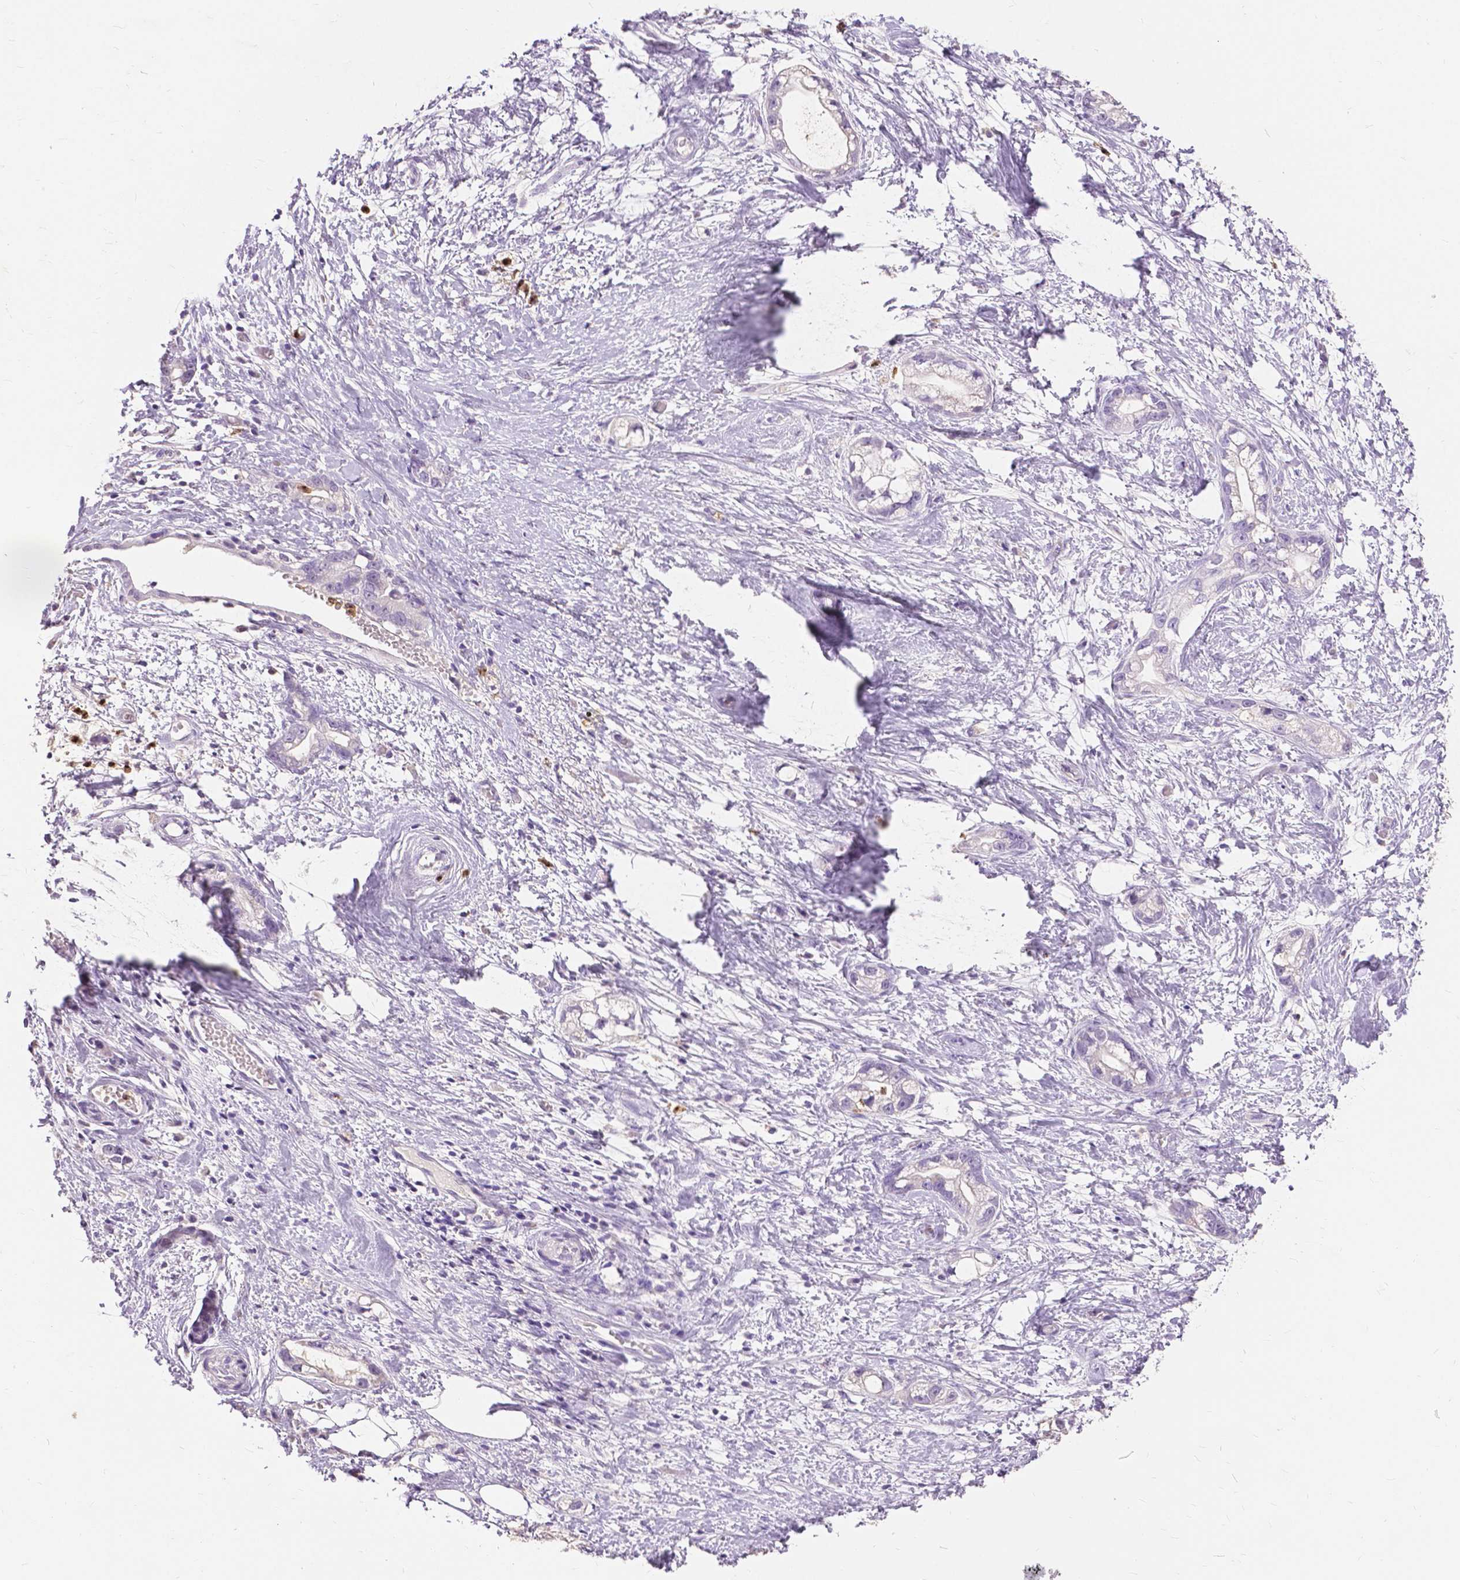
{"staining": {"intensity": "negative", "quantity": "none", "location": "none"}, "tissue": "stomach cancer", "cell_type": "Tumor cells", "image_type": "cancer", "snomed": [{"axis": "morphology", "description": "Adenocarcinoma, NOS"}, {"axis": "topography", "description": "Stomach"}], "caption": "High power microscopy micrograph of an IHC histopathology image of stomach cancer, revealing no significant staining in tumor cells. (DAB IHC, high magnification).", "gene": "CXCR2", "patient": {"sex": "male", "age": 55}}